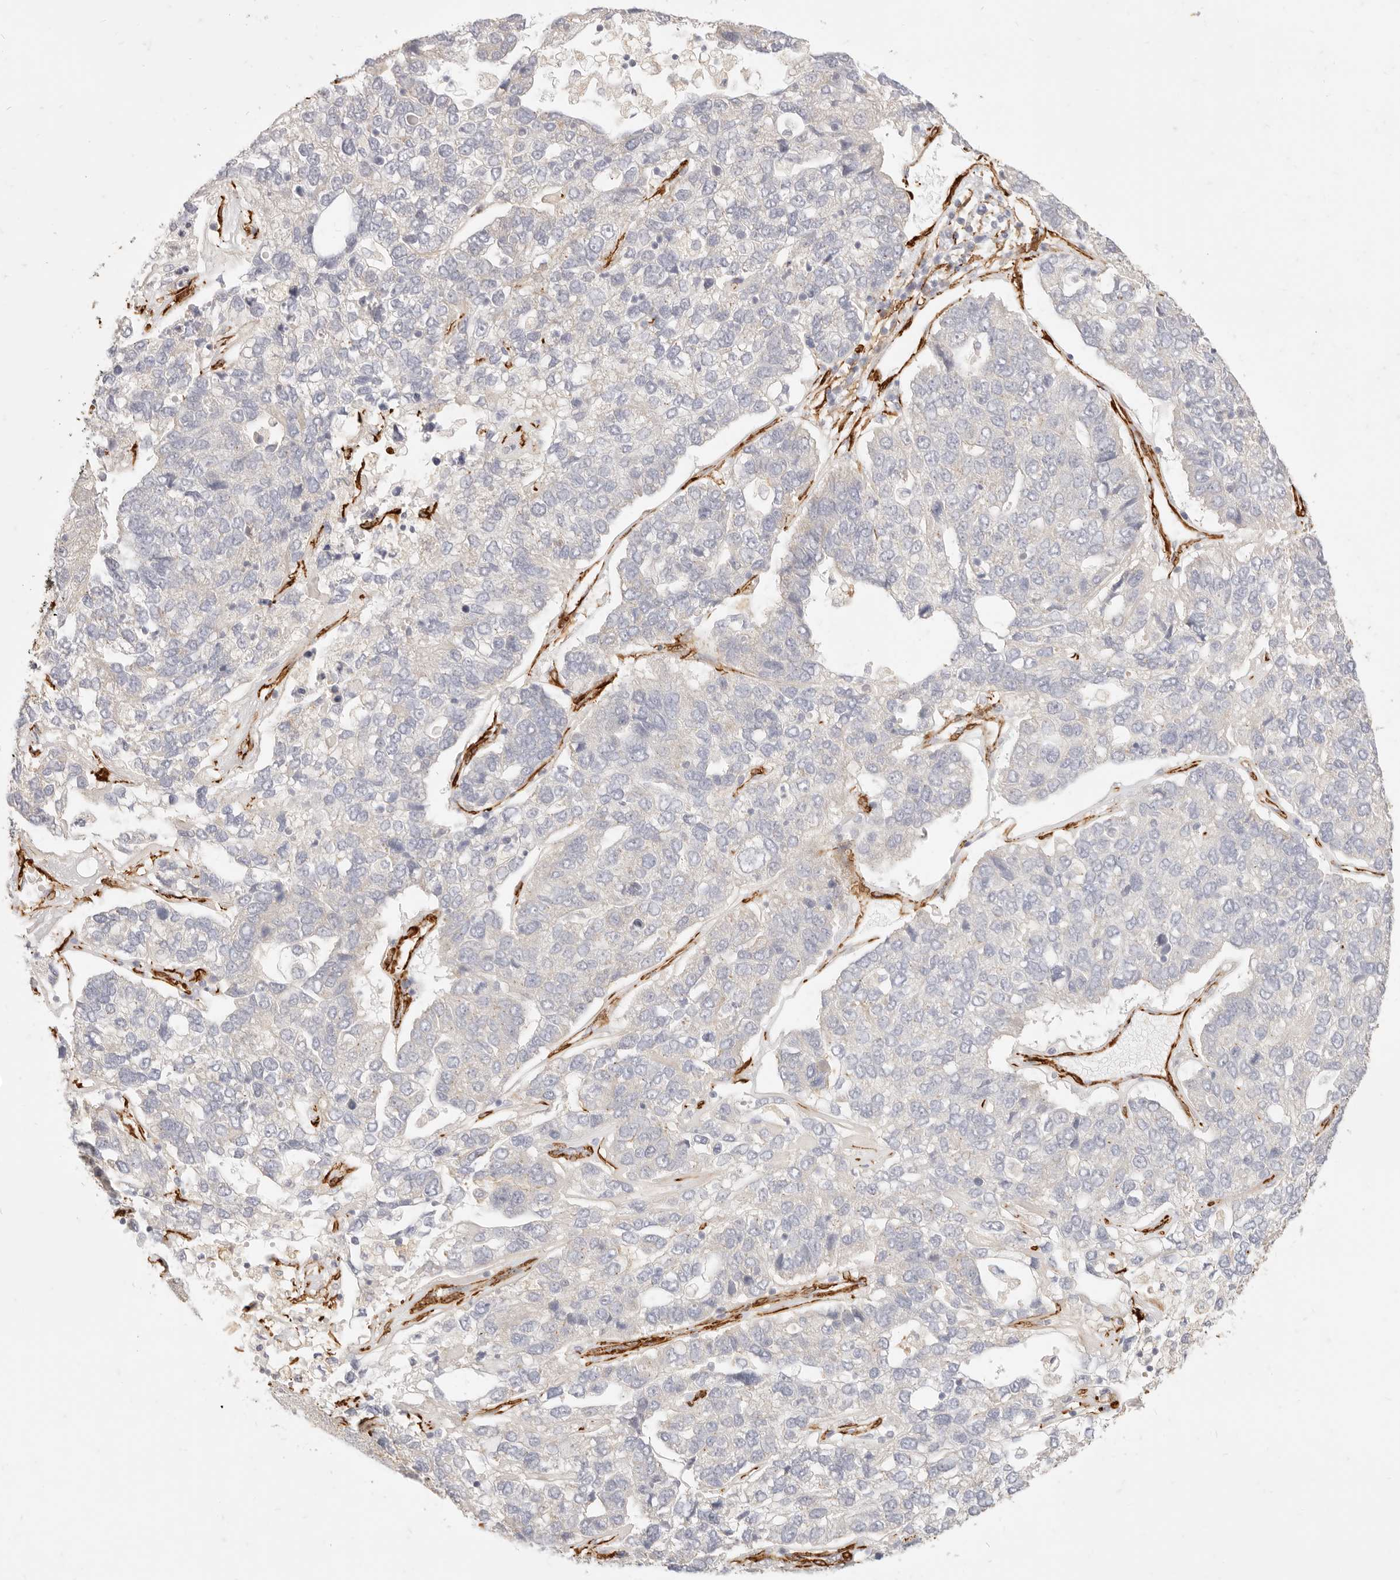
{"staining": {"intensity": "negative", "quantity": "none", "location": "none"}, "tissue": "pancreatic cancer", "cell_type": "Tumor cells", "image_type": "cancer", "snomed": [{"axis": "morphology", "description": "Adenocarcinoma, NOS"}, {"axis": "topography", "description": "Pancreas"}], "caption": "Immunohistochemistry photomicrograph of pancreatic cancer stained for a protein (brown), which reveals no expression in tumor cells. (Brightfield microscopy of DAB (3,3'-diaminobenzidine) IHC at high magnification).", "gene": "TMTC2", "patient": {"sex": "female", "age": 61}}